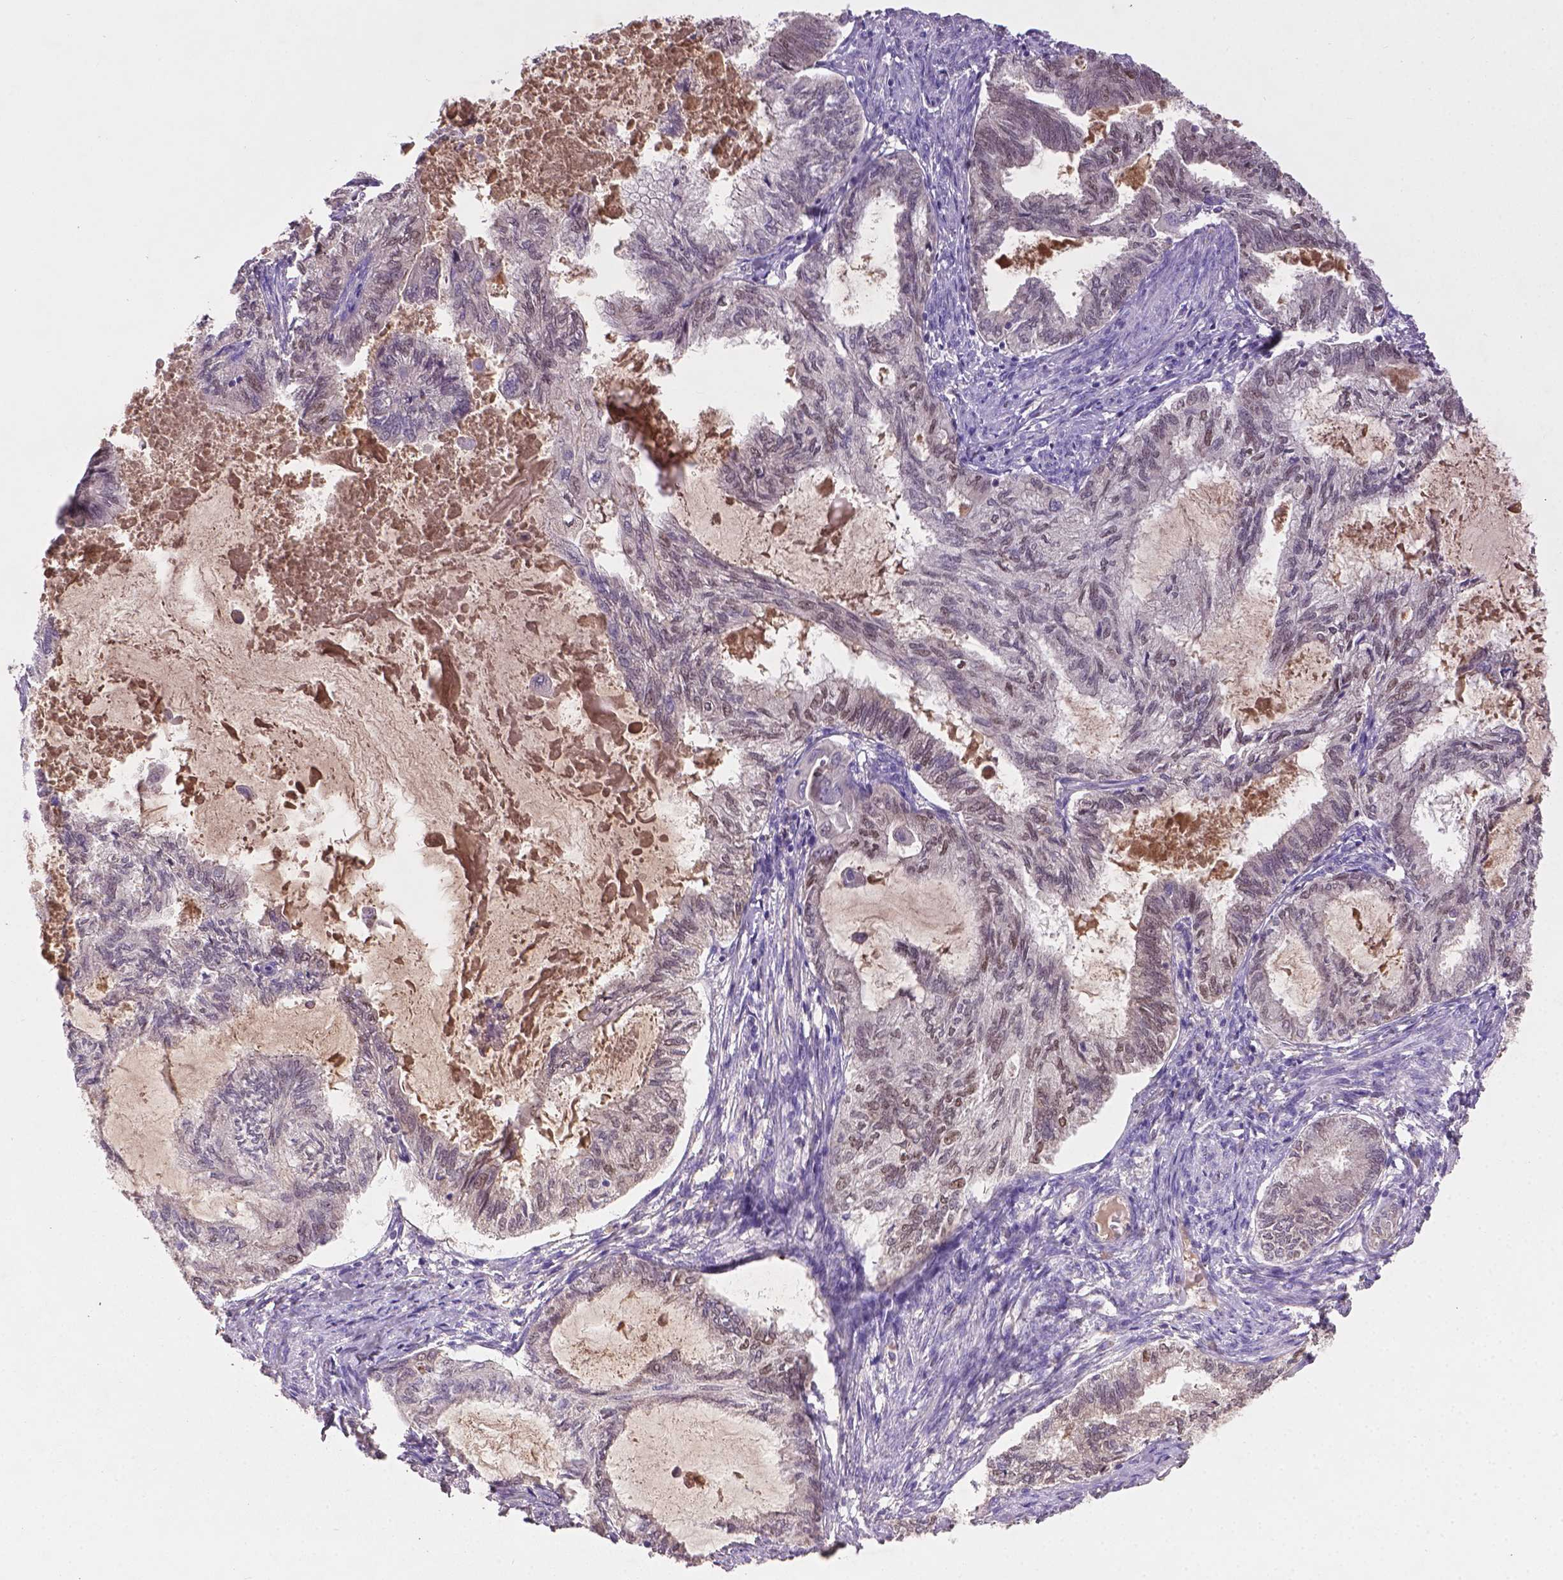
{"staining": {"intensity": "weak", "quantity": "<25%", "location": "nuclear"}, "tissue": "endometrial cancer", "cell_type": "Tumor cells", "image_type": "cancer", "snomed": [{"axis": "morphology", "description": "Adenocarcinoma, NOS"}, {"axis": "topography", "description": "Endometrium"}], "caption": "A photomicrograph of endometrial cancer (adenocarcinoma) stained for a protein shows no brown staining in tumor cells.", "gene": "SOX17", "patient": {"sex": "female", "age": 86}}